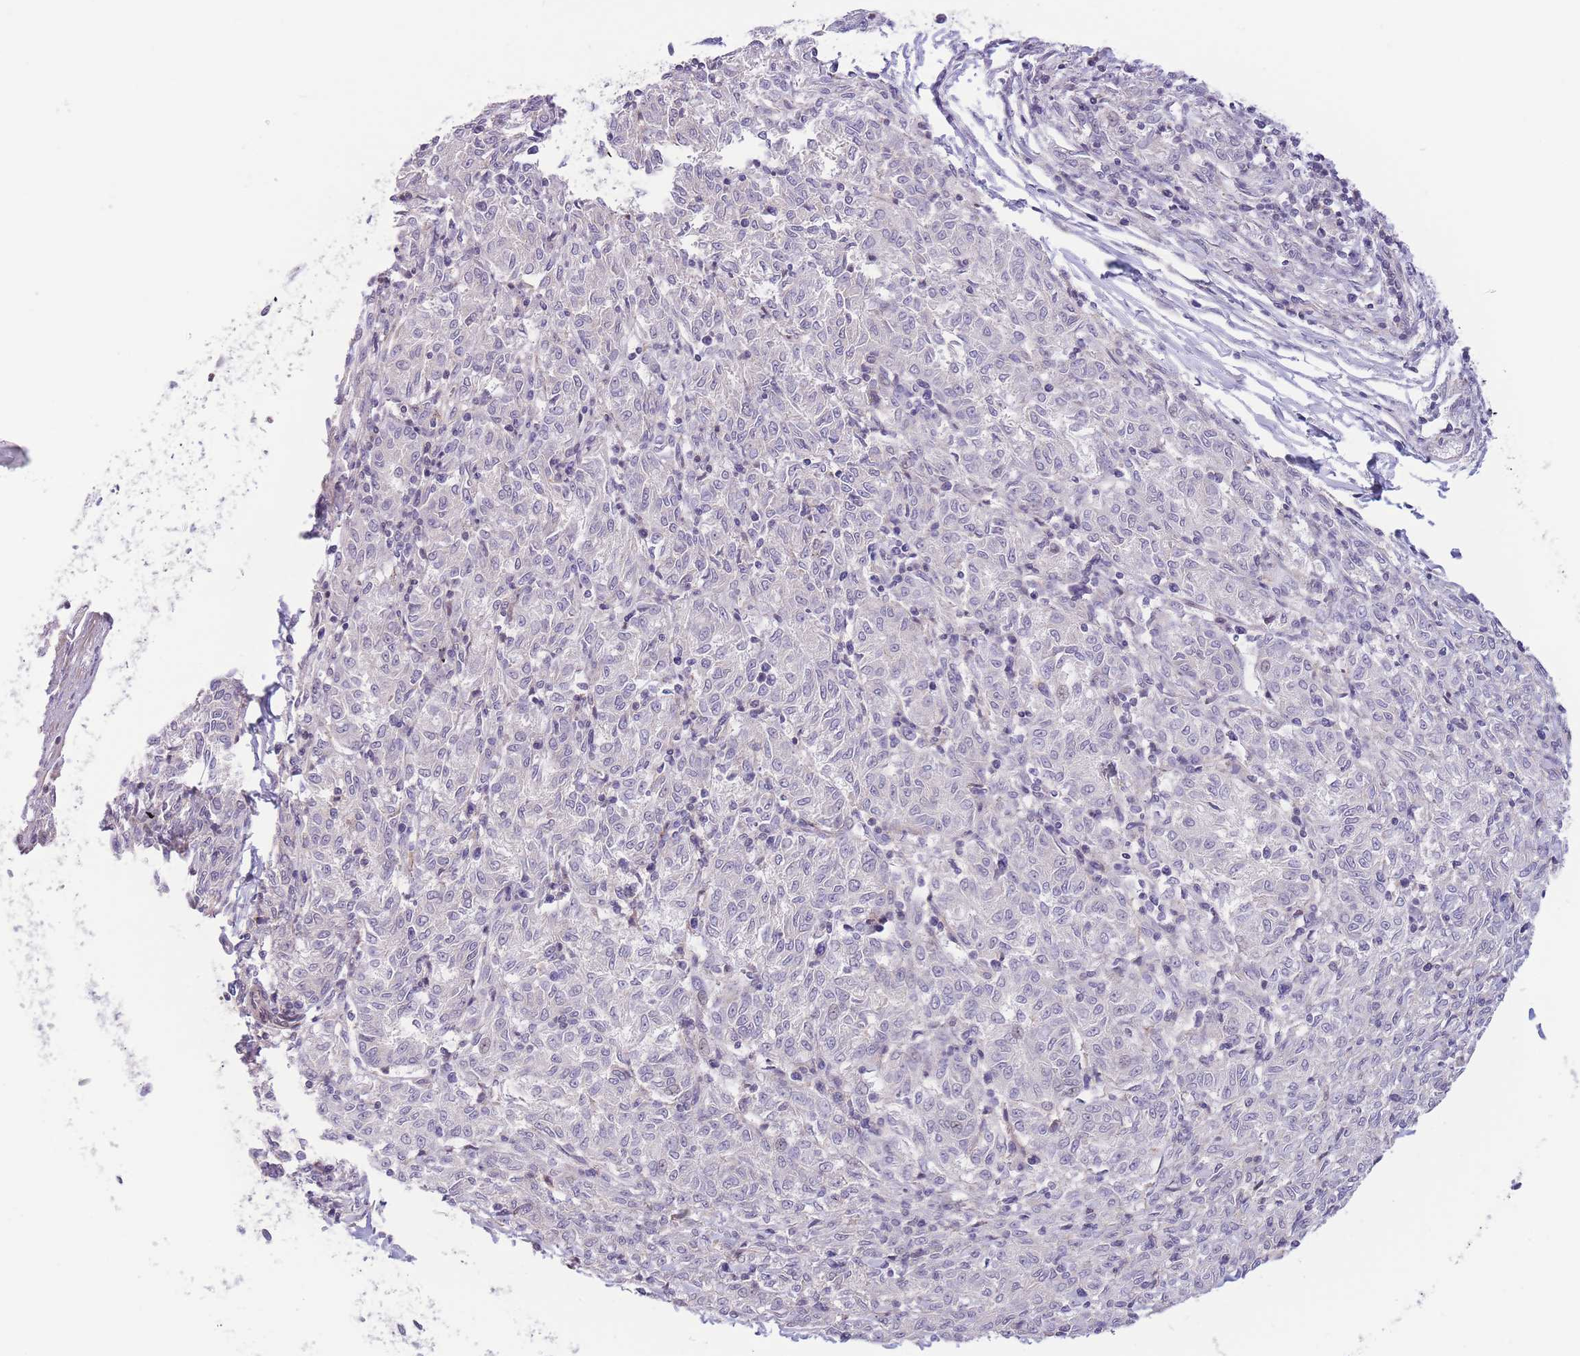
{"staining": {"intensity": "negative", "quantity": "none", "location": "none"}, "tissue": "melanoma", "cell_type": "Tumor cells", "image_type": "cancer", "snomed": [{"axis": "morphology", "description": "Malignant melanoma, NOS"}, {"axis": "topography", "description": "Skin"}], "caption": "Tumor cells show no significant positivity in malignant melanoma.", "gene": "C9orf152", "patient": {"sex": "female", "age": 72}}